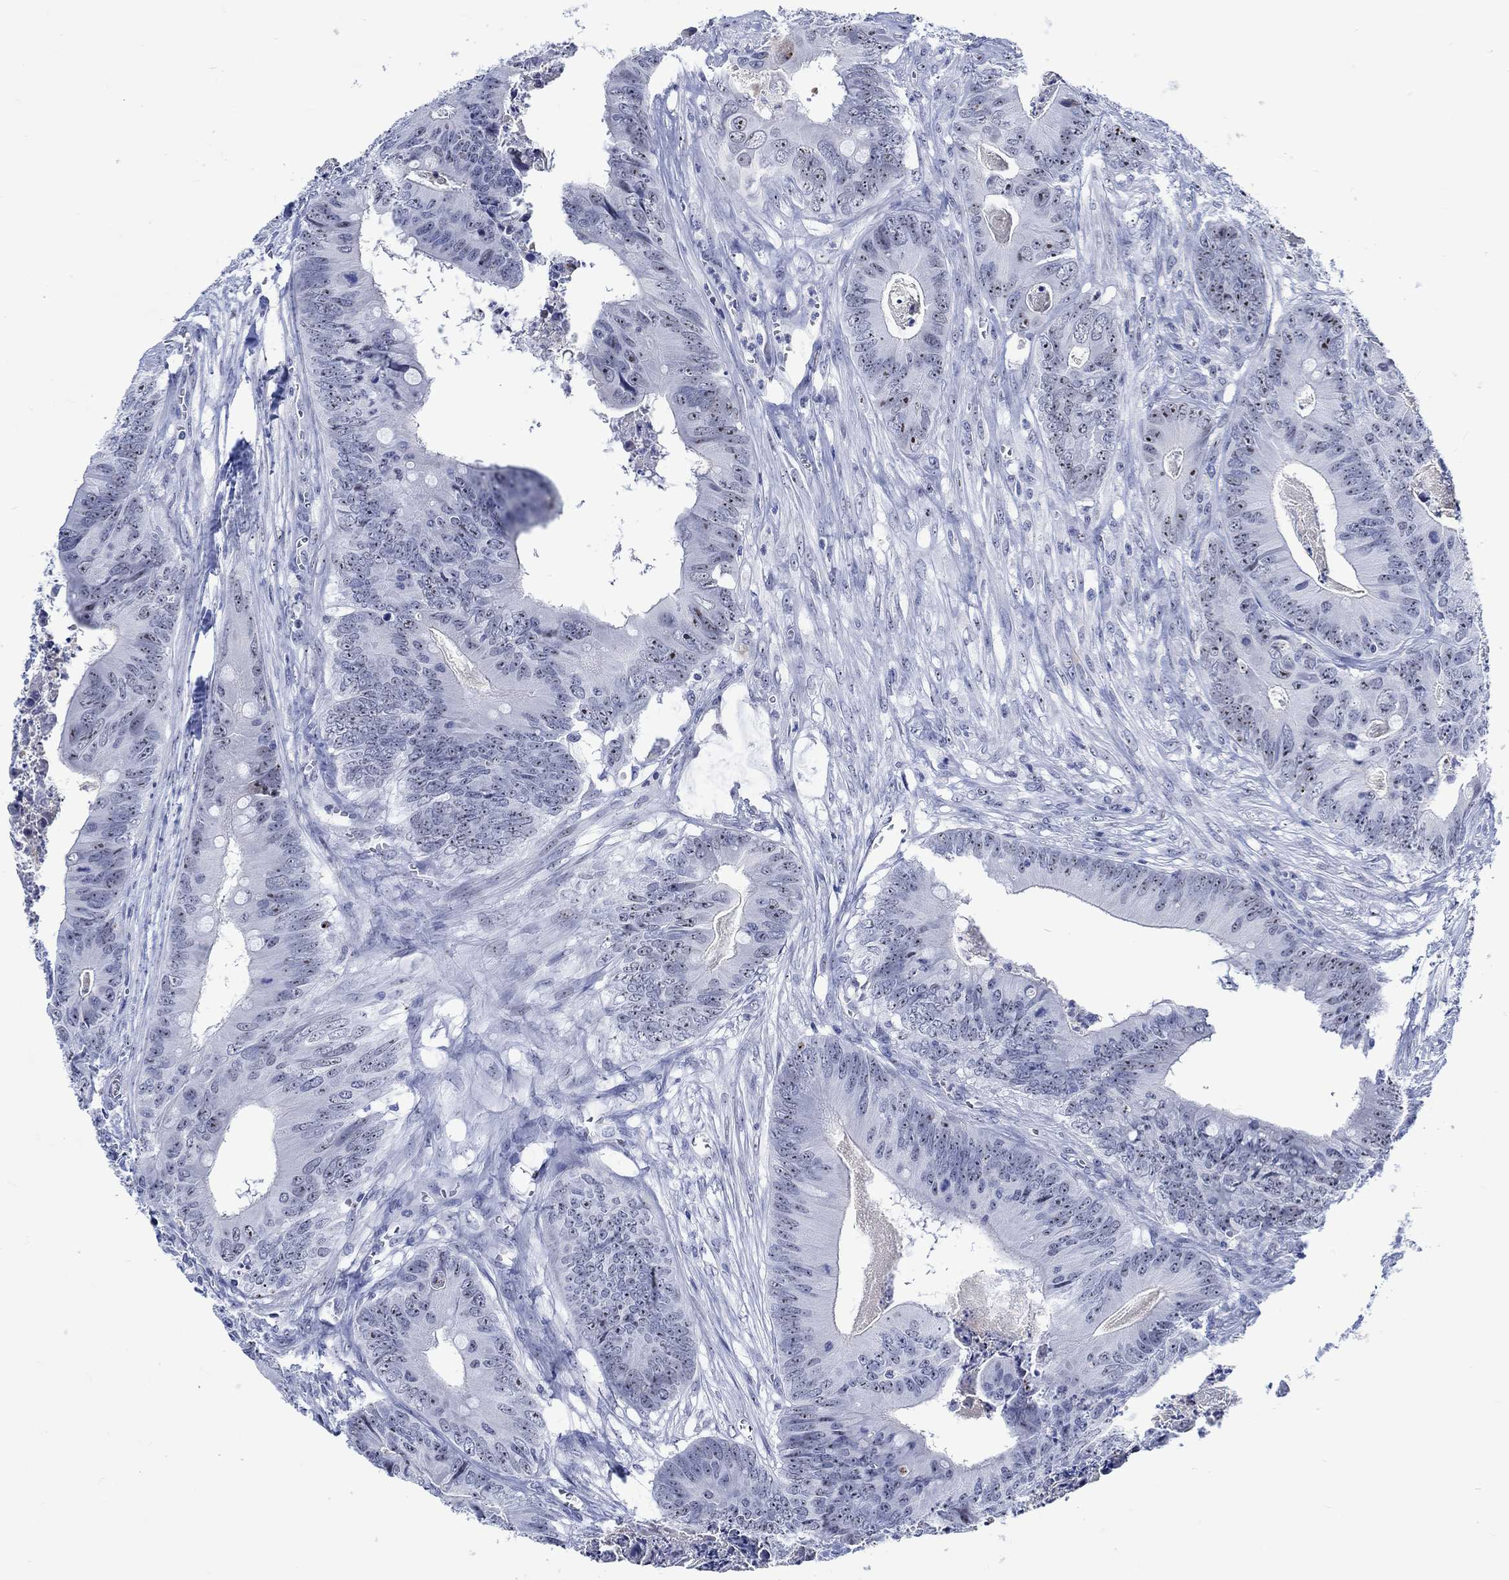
{"staining": {"intensity": "moderate", "quantity": ">75%", "location": "nuclear"}, "tissue": "colorectal cancer", "cell_type": "Tumor cells", "image_type": "cancer", "snomed": [{"axis": "morphology", "description": "Adenocarcinoma, NOS"}, {"axis": "topography", "description": "Colon"}], "caption": "High-power microscopy captured an IHC micrograph of colorectal cancer (adenocarcinoma), revealing moderate nuclear staining in about >75% of tumor cells.", "gene": "ZNF446", "patient": {"sex": "male", "age": 84}}